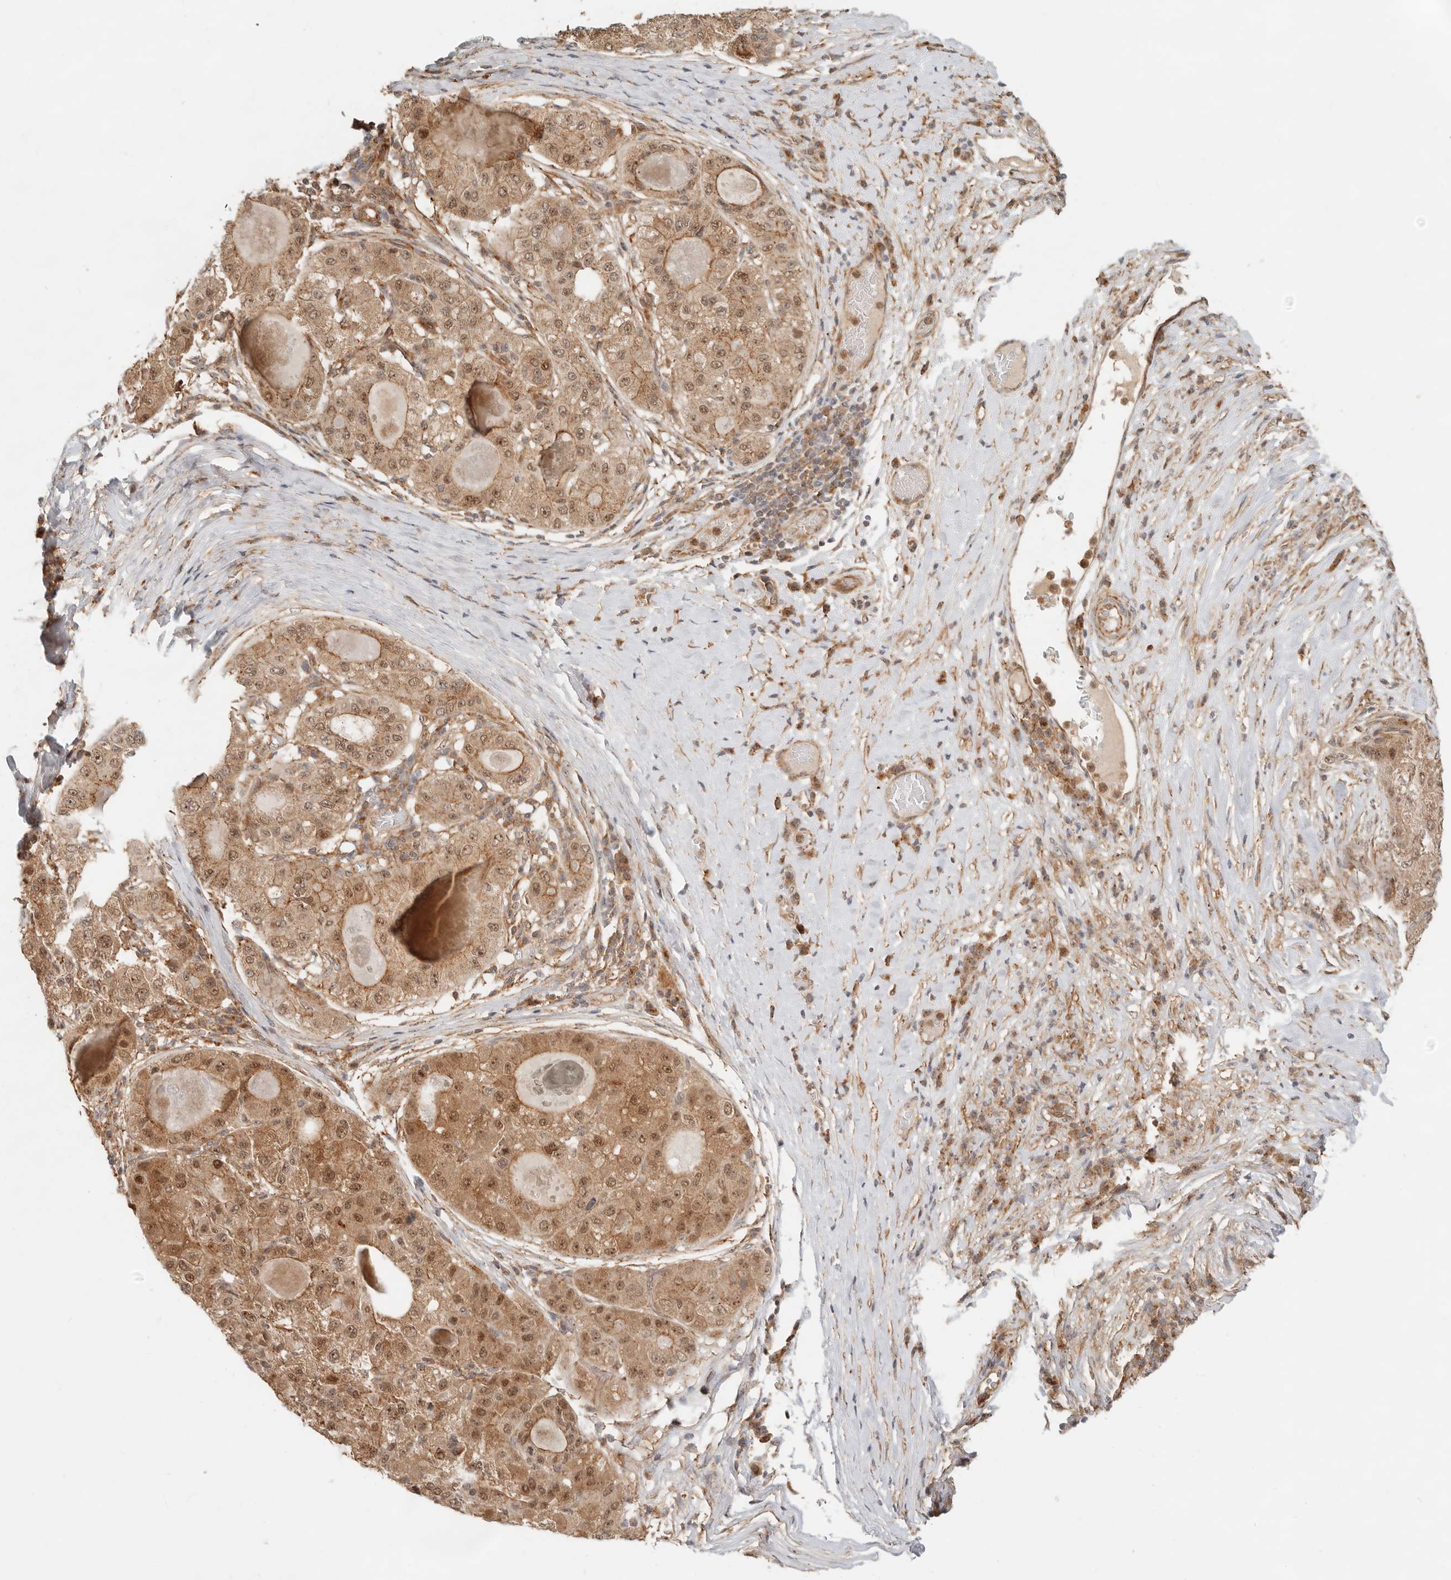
{"staining": {"intensity": "moderate", "quantity": ">75%", "location": "cytoplasmic/membranous,nuclear"}, "tissue": "liver cancer", "cell_type": "Tumor cells", "image_type": "cancer", "snomed": [{"axis": "morphology", "description": "Carcinoma, Hepatocellular, NOS"}, {"axis": "topography", "description": "Liver"}], "caption": "Immunohistochemical staining of liver cancer (hepatocellular carcinoma) displays moderate cytoplasmic/membranous and nuclear protein expression in about >75% of tumor cells. Nuclei are stained in blue.", "gene": "HEXD", "patient": {"sex": "male", "age": 80}}